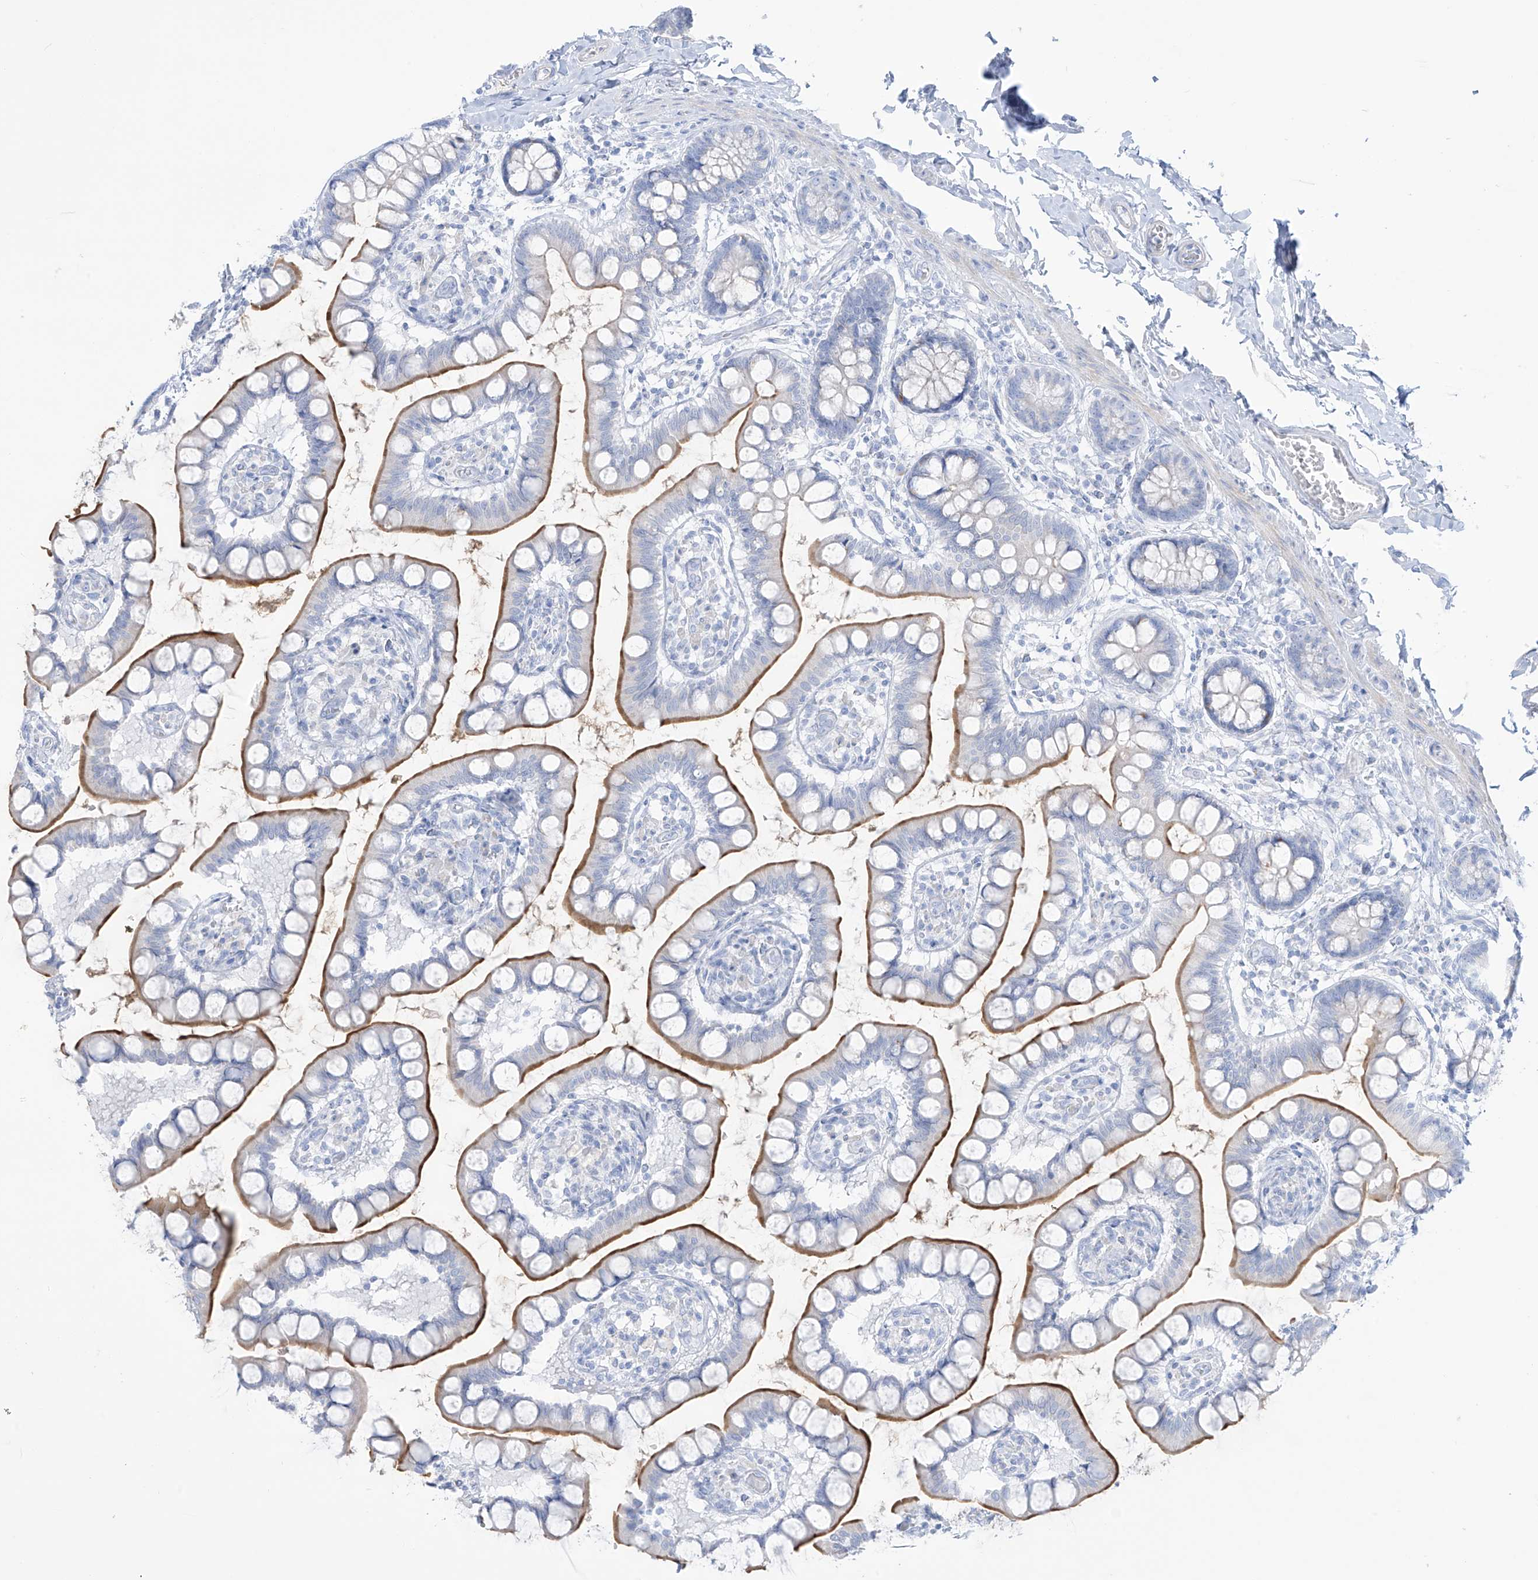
{"staining": {"intensity": "moderate", "quantity": "25%-75%", "location": "cytoplasmic/membranous"}, "tissue": "small intestine", "cell_type": "Glandular cells", "image_type": "normal", "snomed": [{"axis": "morphology", "description": "Normal tissue, NOS"}, {"axis": "topography", "description": "Small intestine"}], "caption": "A high-resolution image shows immunohistochemistry (IHC) staining of normal small intestine, which reveals moderate cytoplasmic/membranous expression in approximately 25%-75% of glandular cells.", "gene": "SLC26A3", "patient": {"sex": "male", "age": 52}}